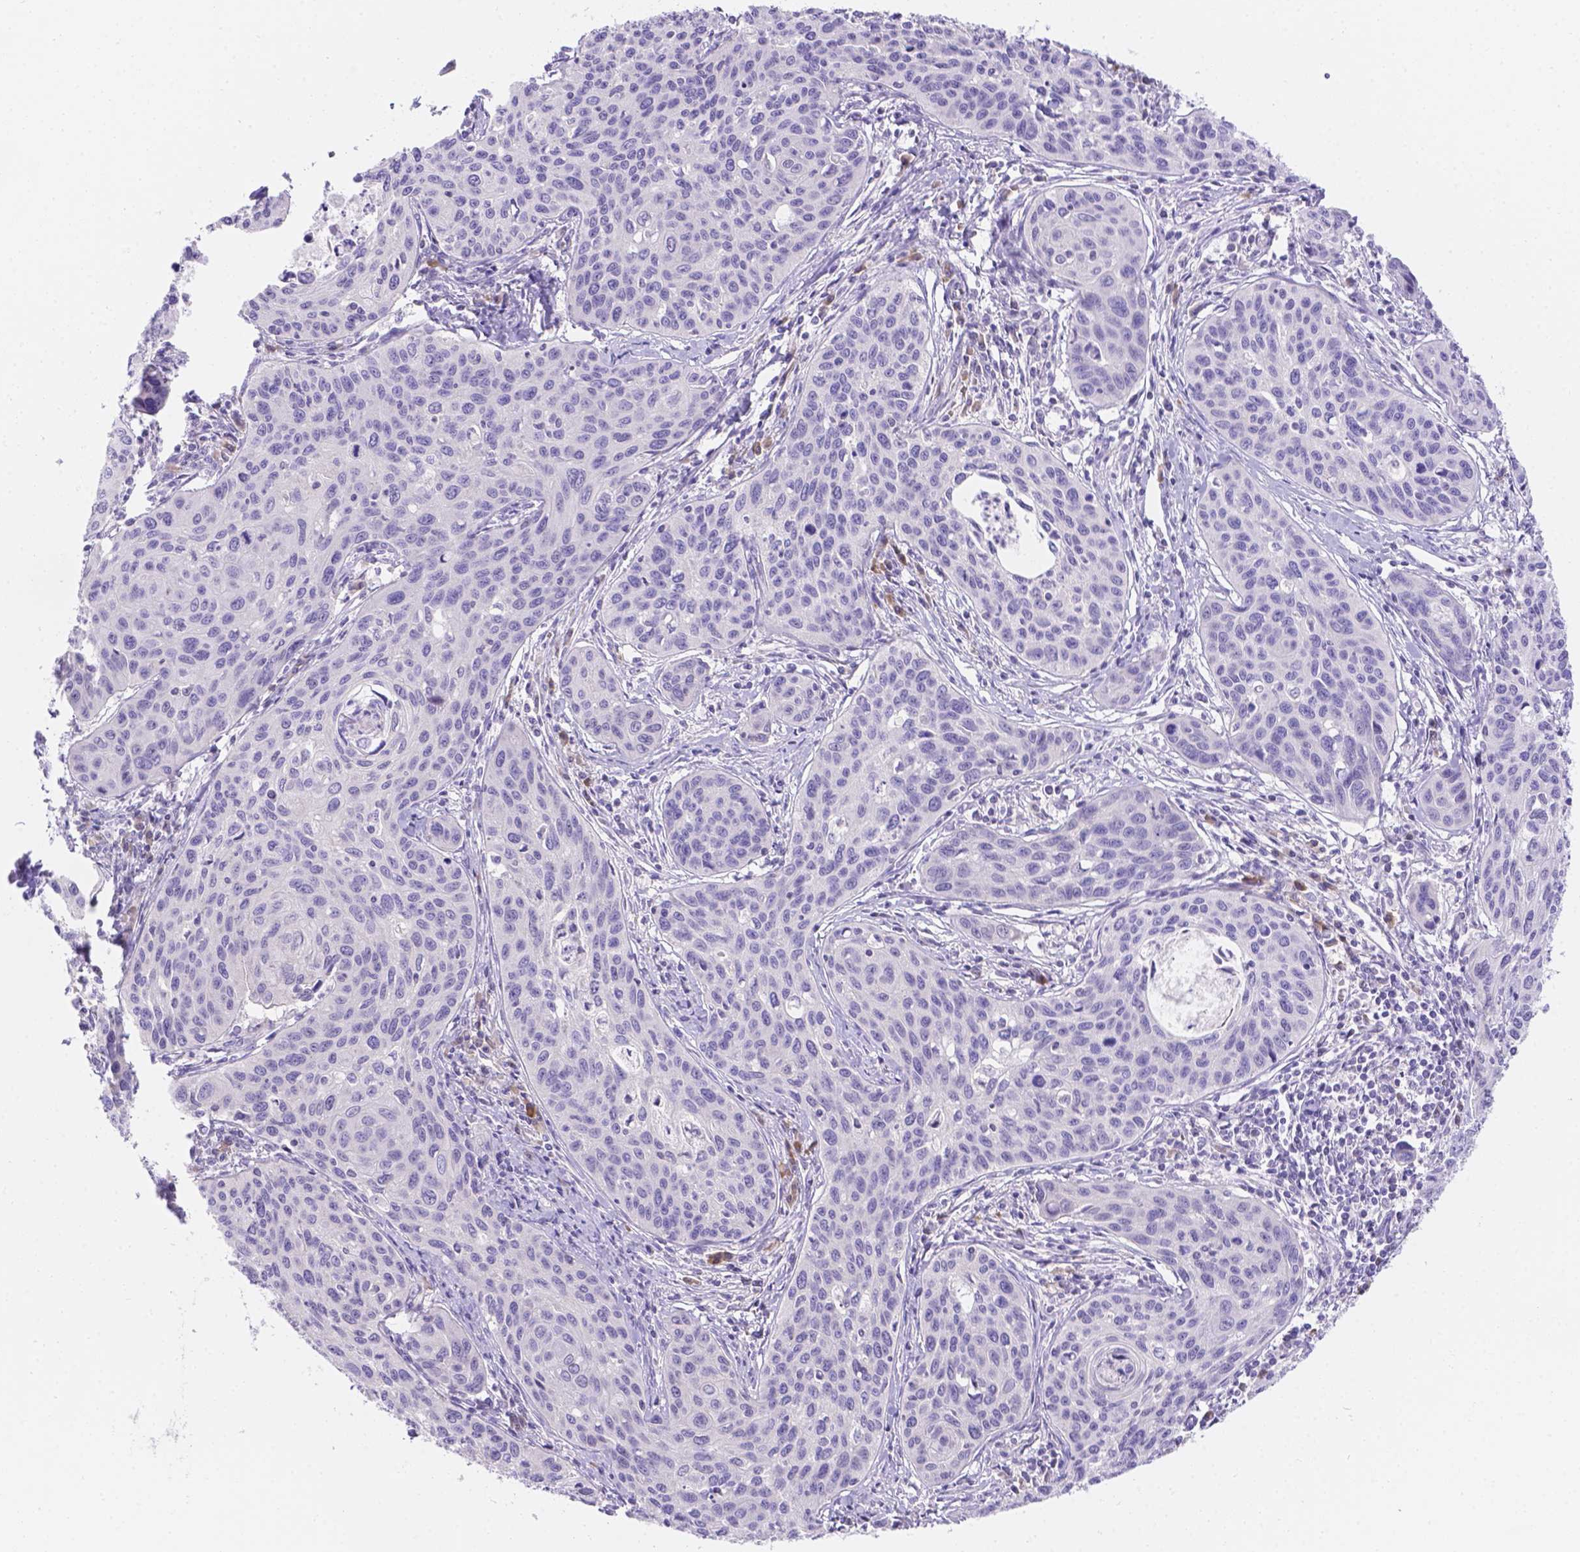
{"staining": {"intensity": "negative", "quantity": "none", "location": "none"}, "tissue": "cervical cancer", "cell_type": "Tumor cells", "image_type": "cancer", "snomed": [{"axis": "morphology", "description": "Squamous cell carcinoma, NOS"}, {"axis": "topography", "description": "Cervix"}], "caption": "IHC of cervical cancer displays no positivity in tumor cells.", "gene": "CD96", "patient": {"sex": "female", "age": 31}}